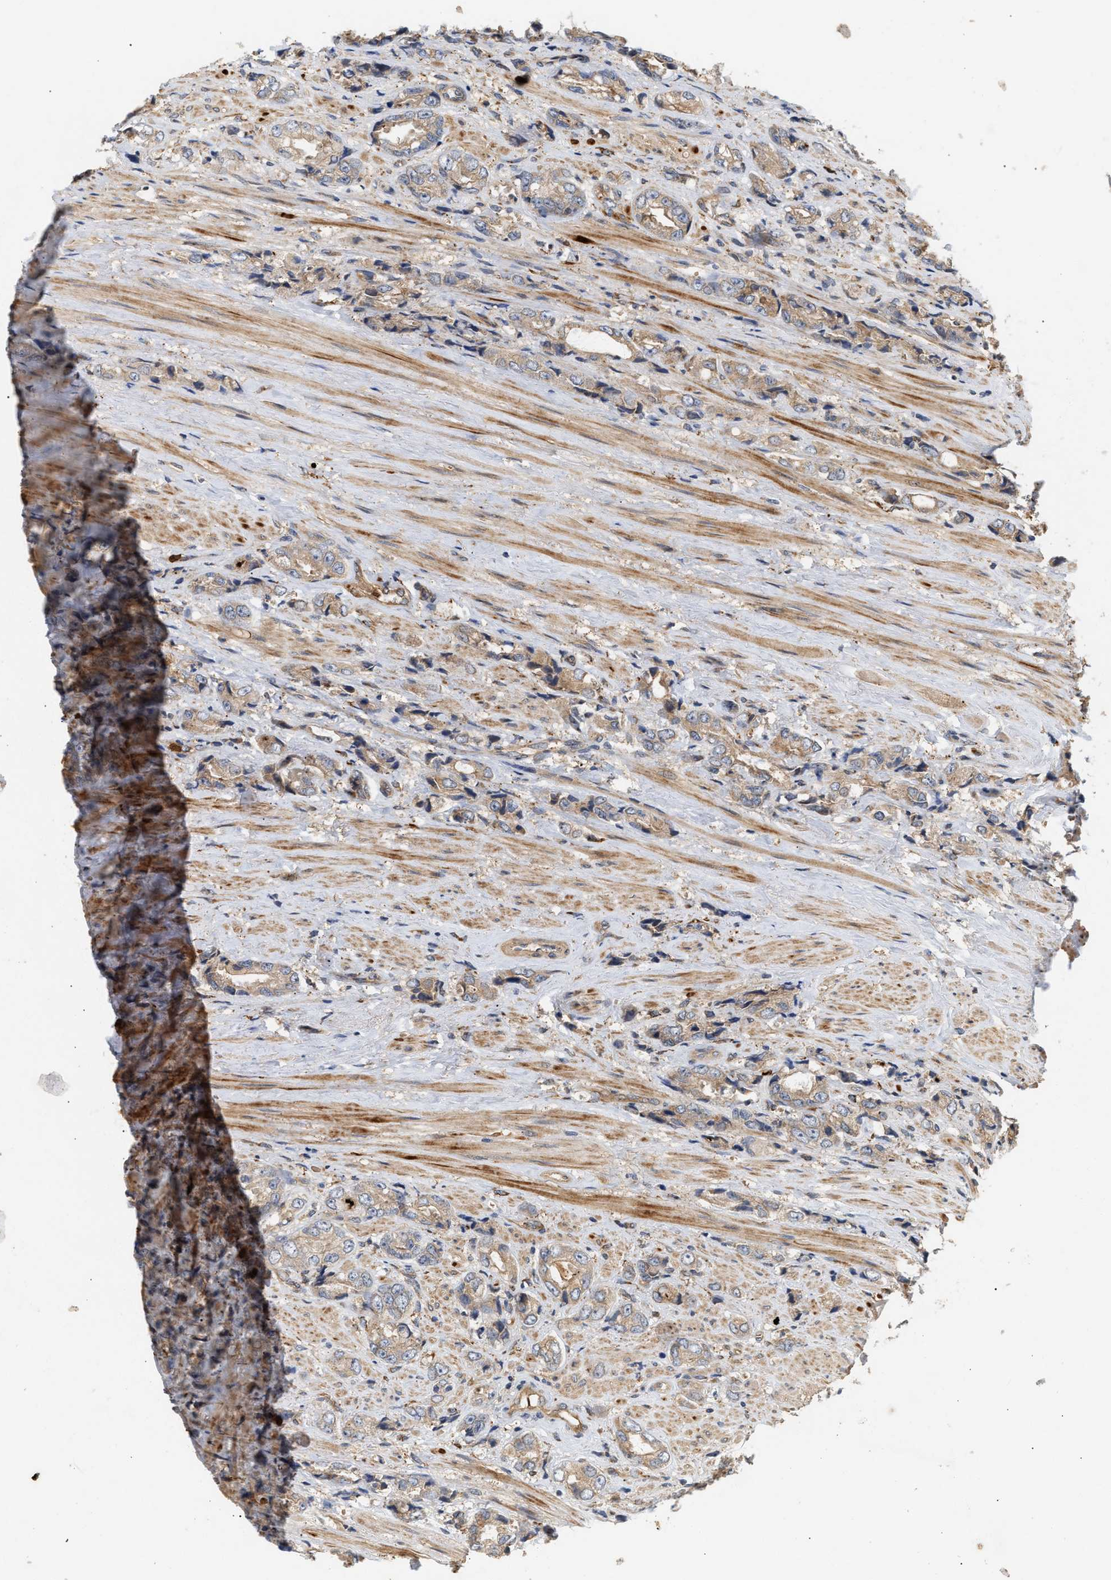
{"staining": {"intensity": "weak", "quantity": ">75%", "location": "cytoplasmic/membranous"}, "tissue": "prostate cancer", "cell_type": "Tumor cells", "image_type": "cancer", "snomed": [{"axis": "morphology", "description": "Adenocarcinoma, High grade"}, {"axis": "topography", "description": "Prostate"}], "caption": "Prostate cancer (high-grade adenocarcinoma) stained for a protein (brown) reveals weak cytoplasmic/membranous positive staining in about >75% of tumor cells.", "gene": "PLCD1", "patient": {"sex": "male", "age": 61}}